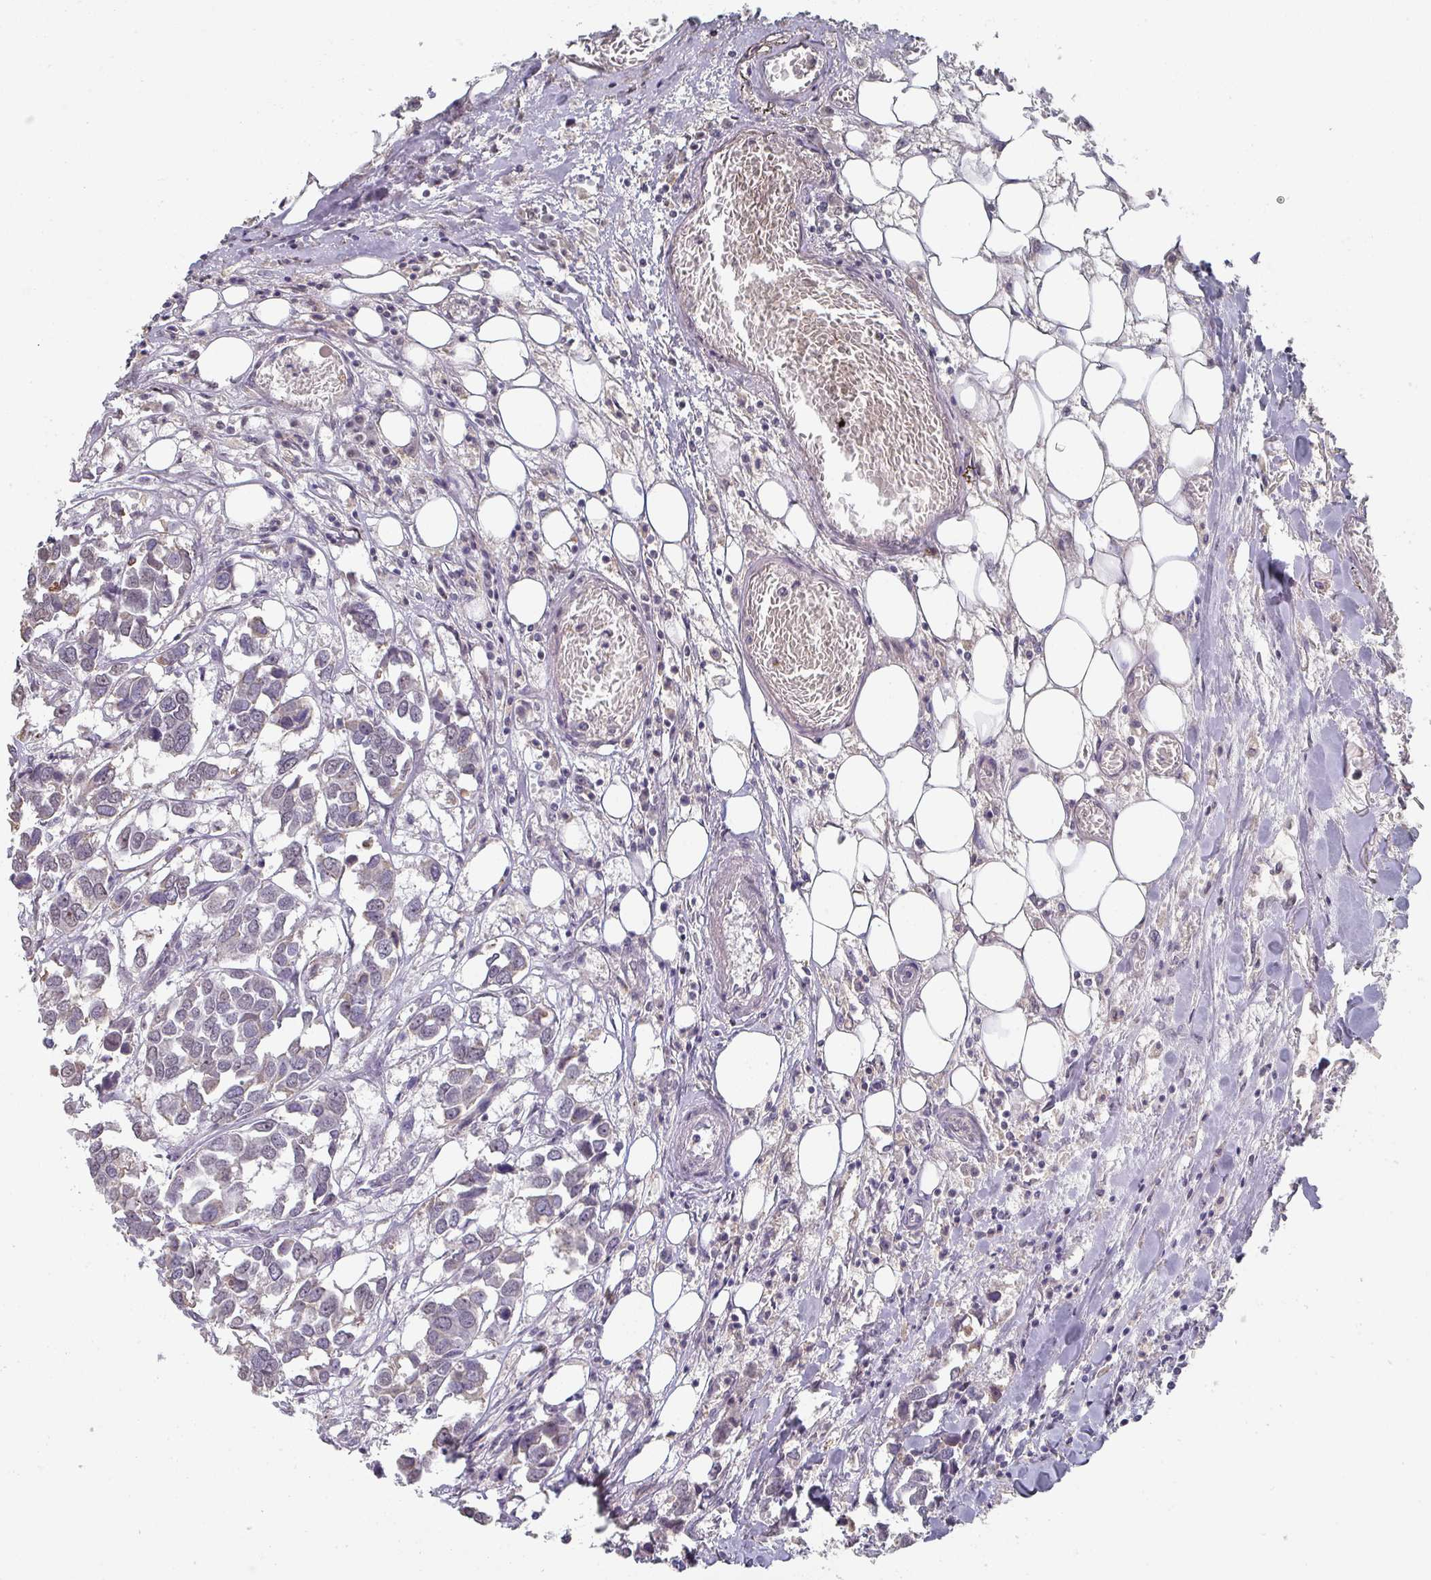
{"staining": {"intensity": "negative", "quantity": "none", "location": "none"}, "tissue": "breast cancer", "cell_type": "Tumor cells", "image_type": "cancer", "snomed": [{"axis": "morphology", "description": "Duct carcinoma"}, {"axis": "topography", "description": "Breast"}], "caption": "This micrograph is of breast infiltrating ductal carcinoma stained with IHC to label a protein in brown with the nuclei are counter-stained blue. There is no expression in tumor cells.", "gene": "ZNF654", "patient": {"sex": "female", "age": 83}}